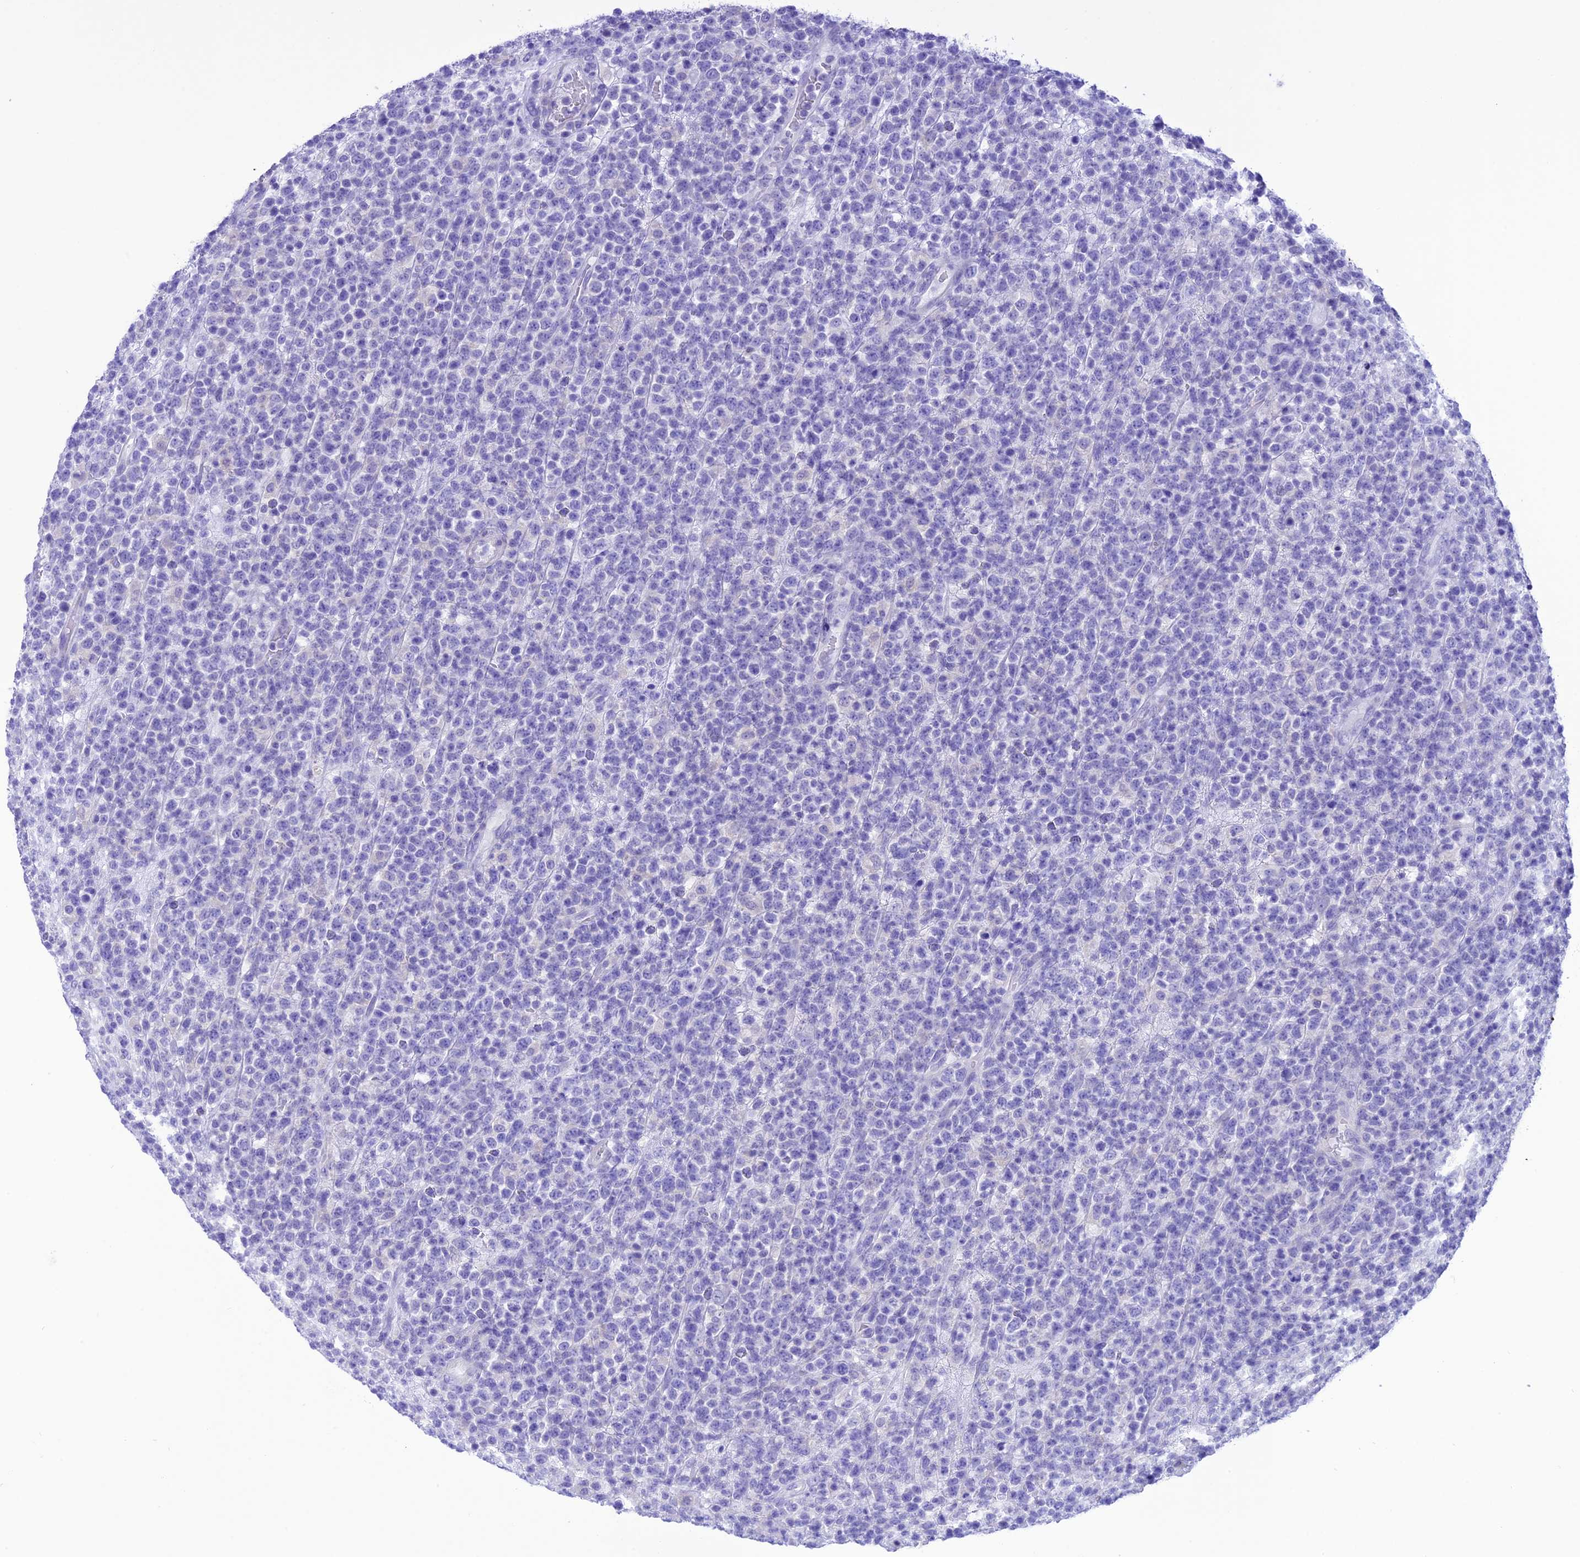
{"staining": {"intensity": "negative", "quantity": "none", "location": "none"}, "tissue": "lymphoma", "cell_type": "Tumor cells", "image_type": "cancer", "snomed": [{"axis": "morphology", "description": "Malignant lymphoma, non-Hodgkin's type, High grade"}, {"axis": "topography", "description": "Colon"}], "caption": "IHC of malignant lymphoma, non-Hodgkin's type (high-grade) reveals no positivity in tumor cells.", "gene": "VPS52", "patient": {"sex": "female", "age": 53}}